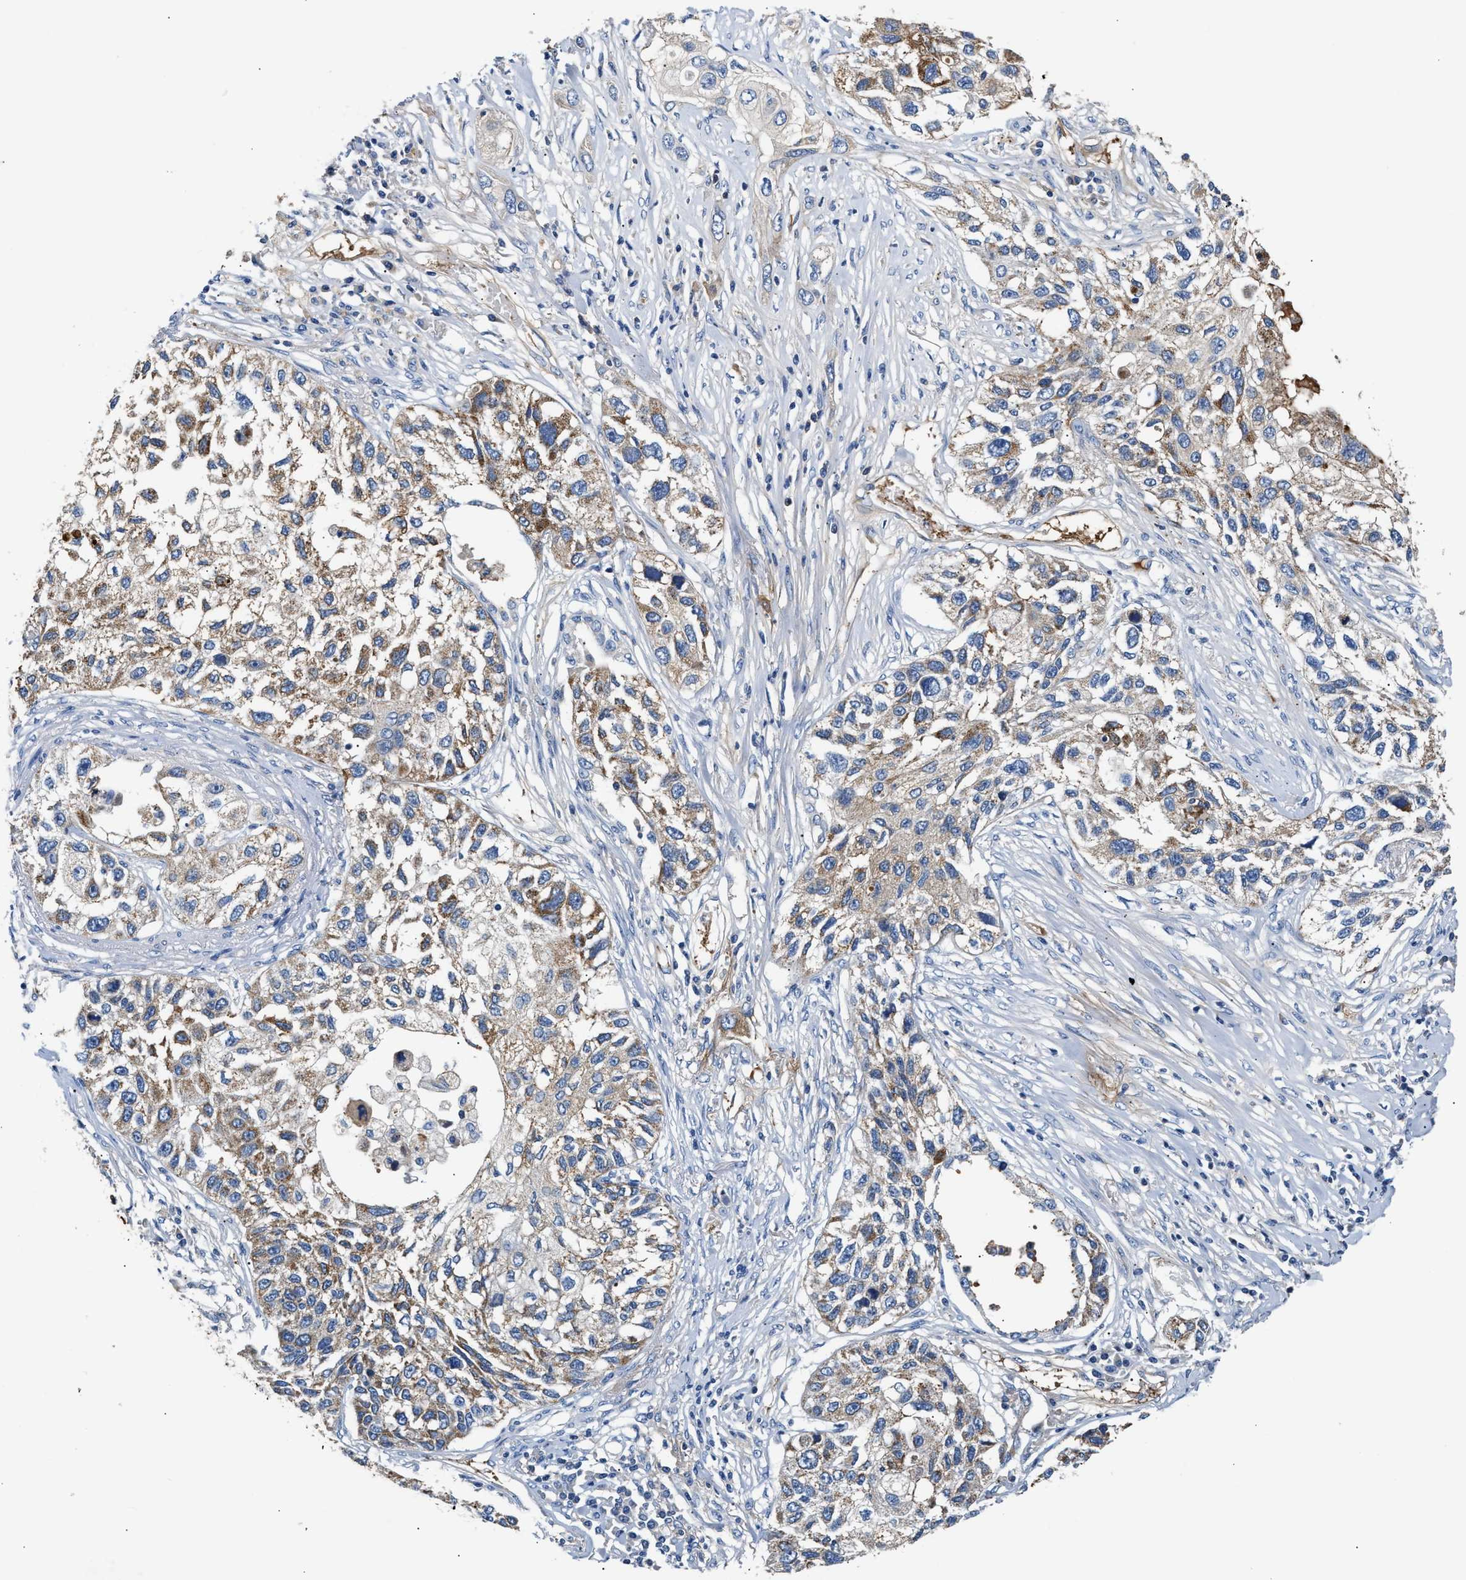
{"staining": {"intensity": "moderate", "quantity": "<25%", "location": "cytoplasmic/membranous"}, "tissue": "lung cancer", "cell_type": "Tumor cells", "image_type": "cancer", "snomed": [{"axis": "morphology", "description": "Squamous cell carcinoma, NOS"}, {"axis": "topography", "description": "Lung"}], "caption": "Protein staining demonstrates moderate cytoplasmic/membranous positivity in about <25% of tumor cells in squamous cell carcinoma (lung).", "gene": "TUT7", "patient": {"sex": "male", "age": 71}}